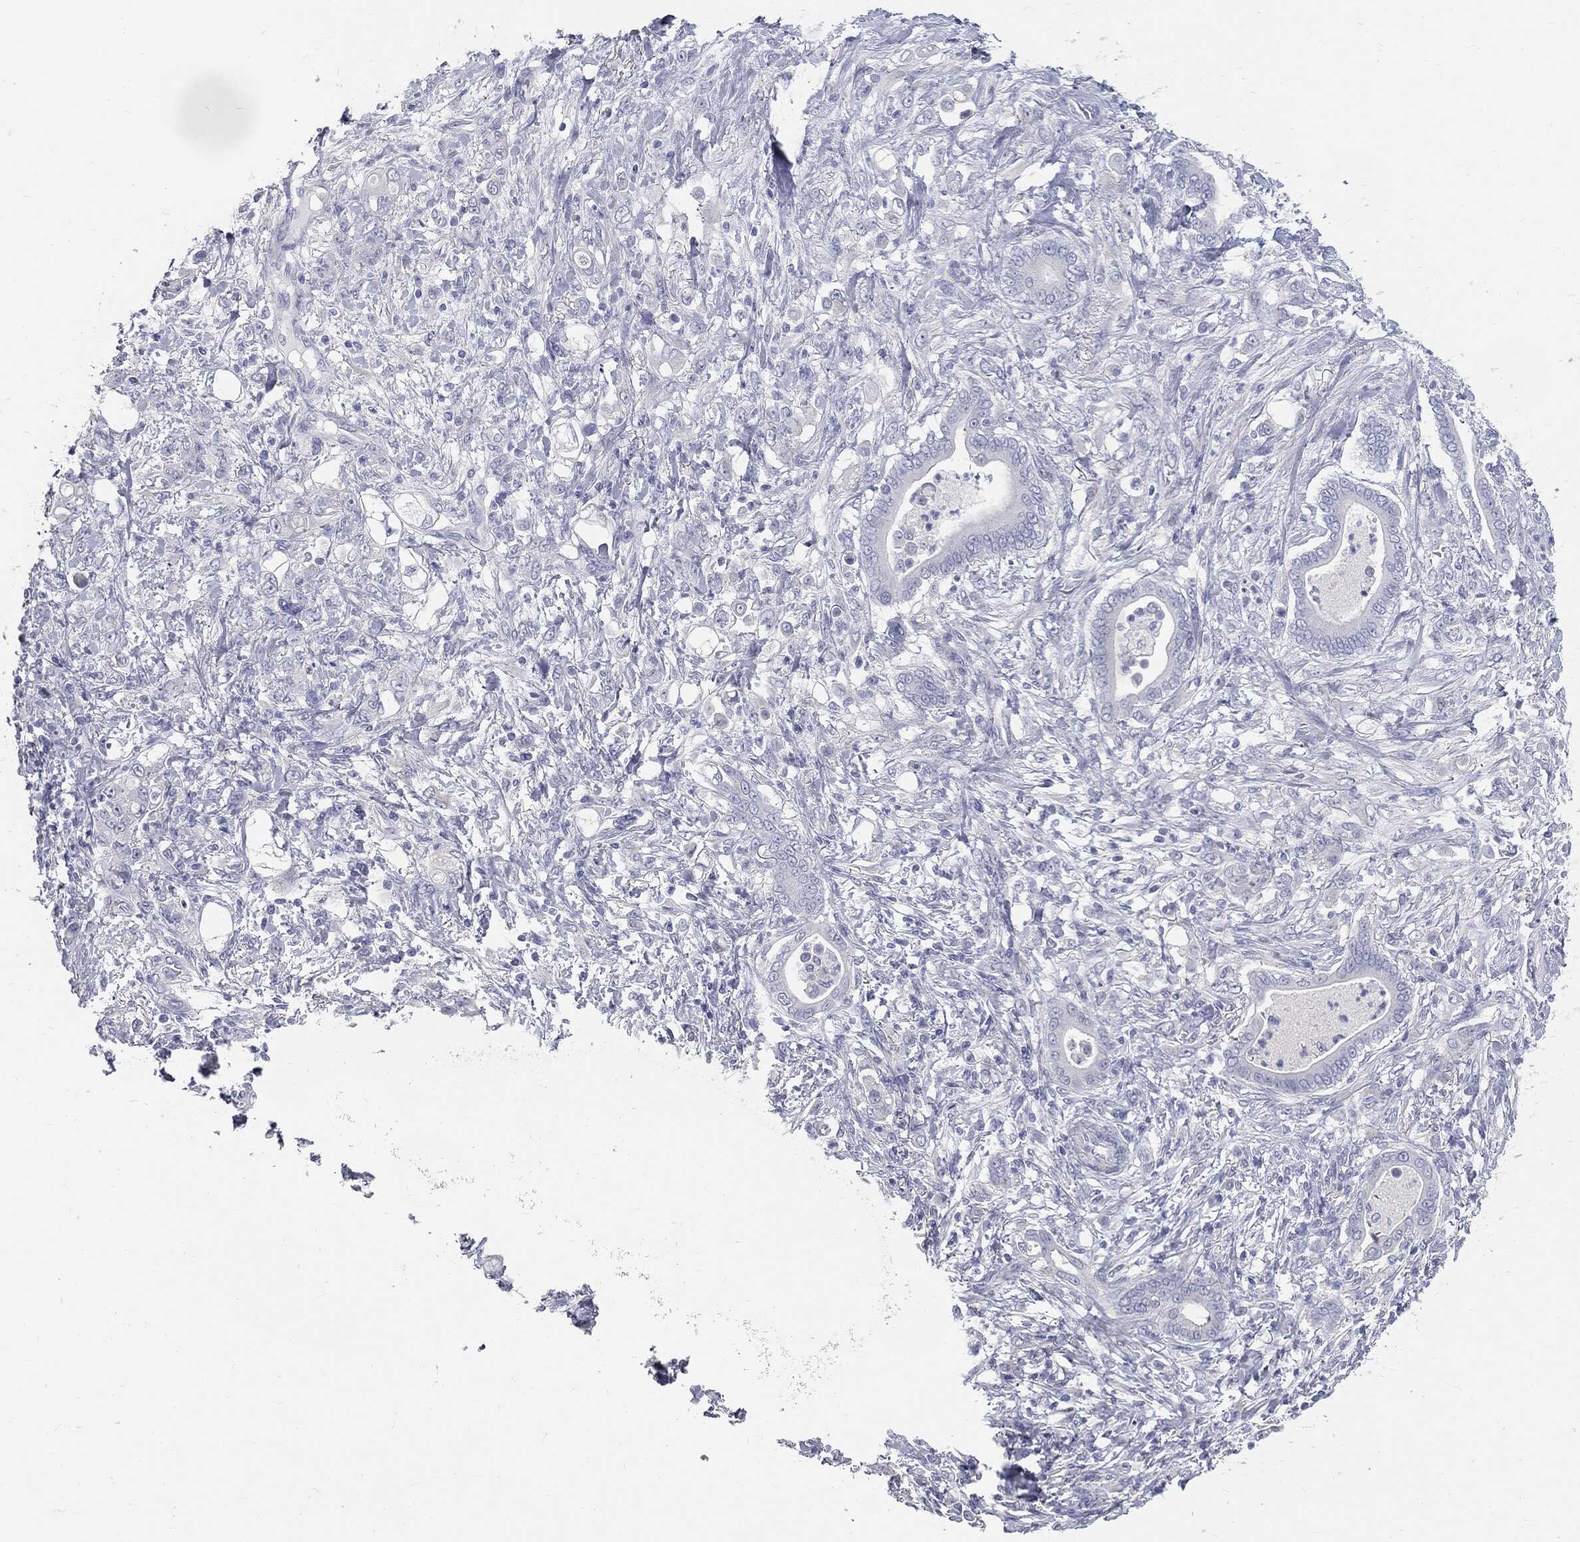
{"staining": {"intensity": "negative", "quantity": "none", "location": "none"}, "tissue": "stomach cancer", "cell_type": "Tumor cells", "image_type": "cancer", "snomed": [{"axis": "morphology", "description": "Adenocarcinoma, NOS"}, {"axis": "topography", "description": "Stomach"}], "caption": "A micrograph of human adenocarcinoma (stomach) is negative for staining in tumor cells.", "gene": "CUZD1", "patient": {"sex": "female", "age": 79}}